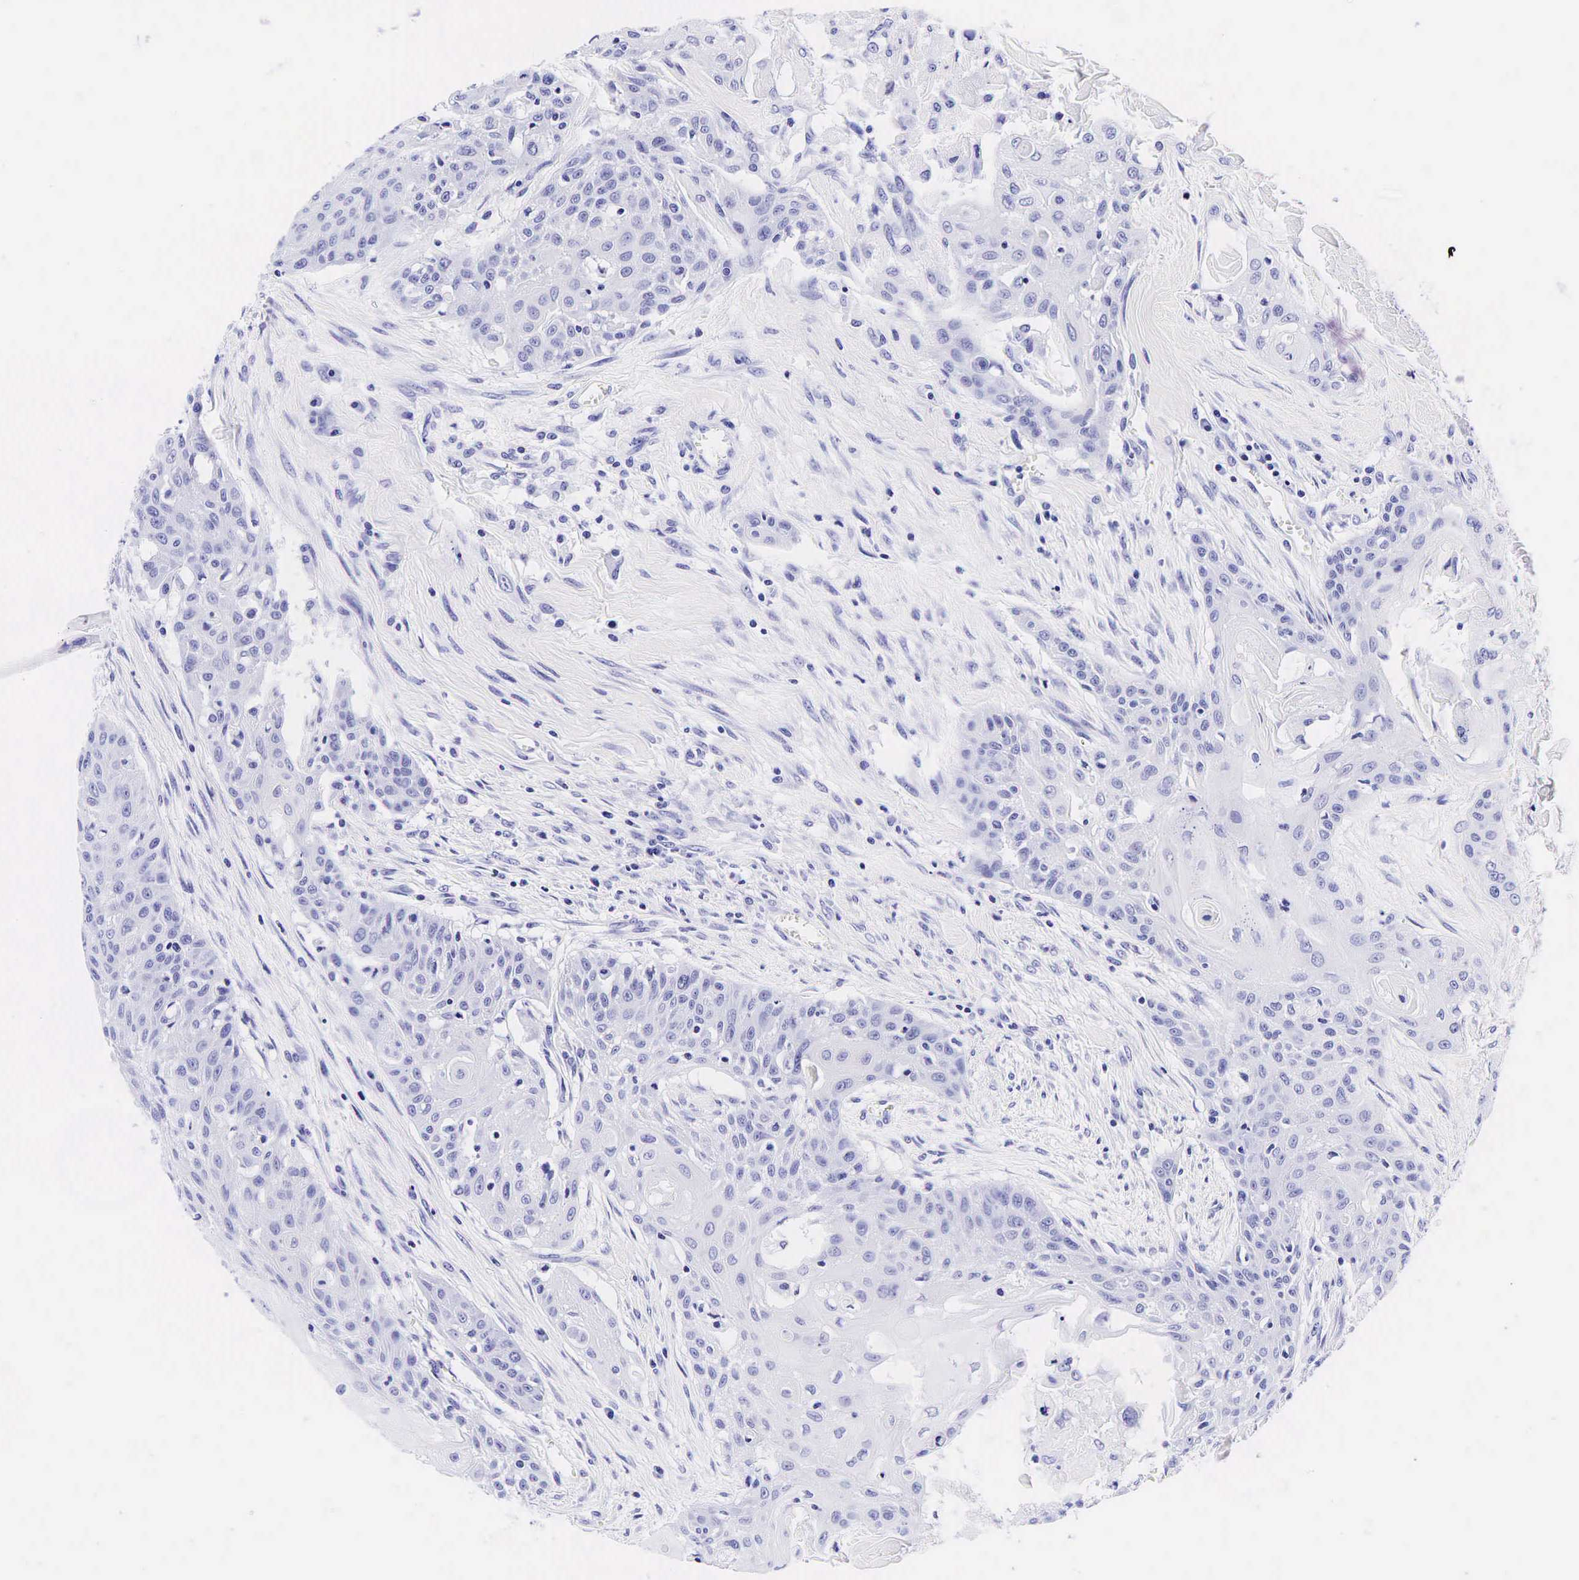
{"staining": {"intensity": "negative", "quantity": "none", "location": "none"}, "tissue": "head and neck cancer", "cell_type": "Tumor cells", "image_type": "cancer", "snomed": [{"axis": "morphology", "description": "Squamous cell carcinoma, NOS"}, {"axis": "morphology", "description": "Squamous cell carcinoma, metastatic, NOS"}, {"axis": "topography", "description": "Lymph node"}, {"axis": "topography", "description": "Salivary gland"}, {"axis": "topography", "description": "Head-Neck"}], "caption": "Human head and neck metastatic squamous cell carcinoma stained for a protein using immunohistochemistry (IHC) reveals no expression in tumor cells.", "gene": "GAST", "patient": {"sex": "female", "age": 74}}